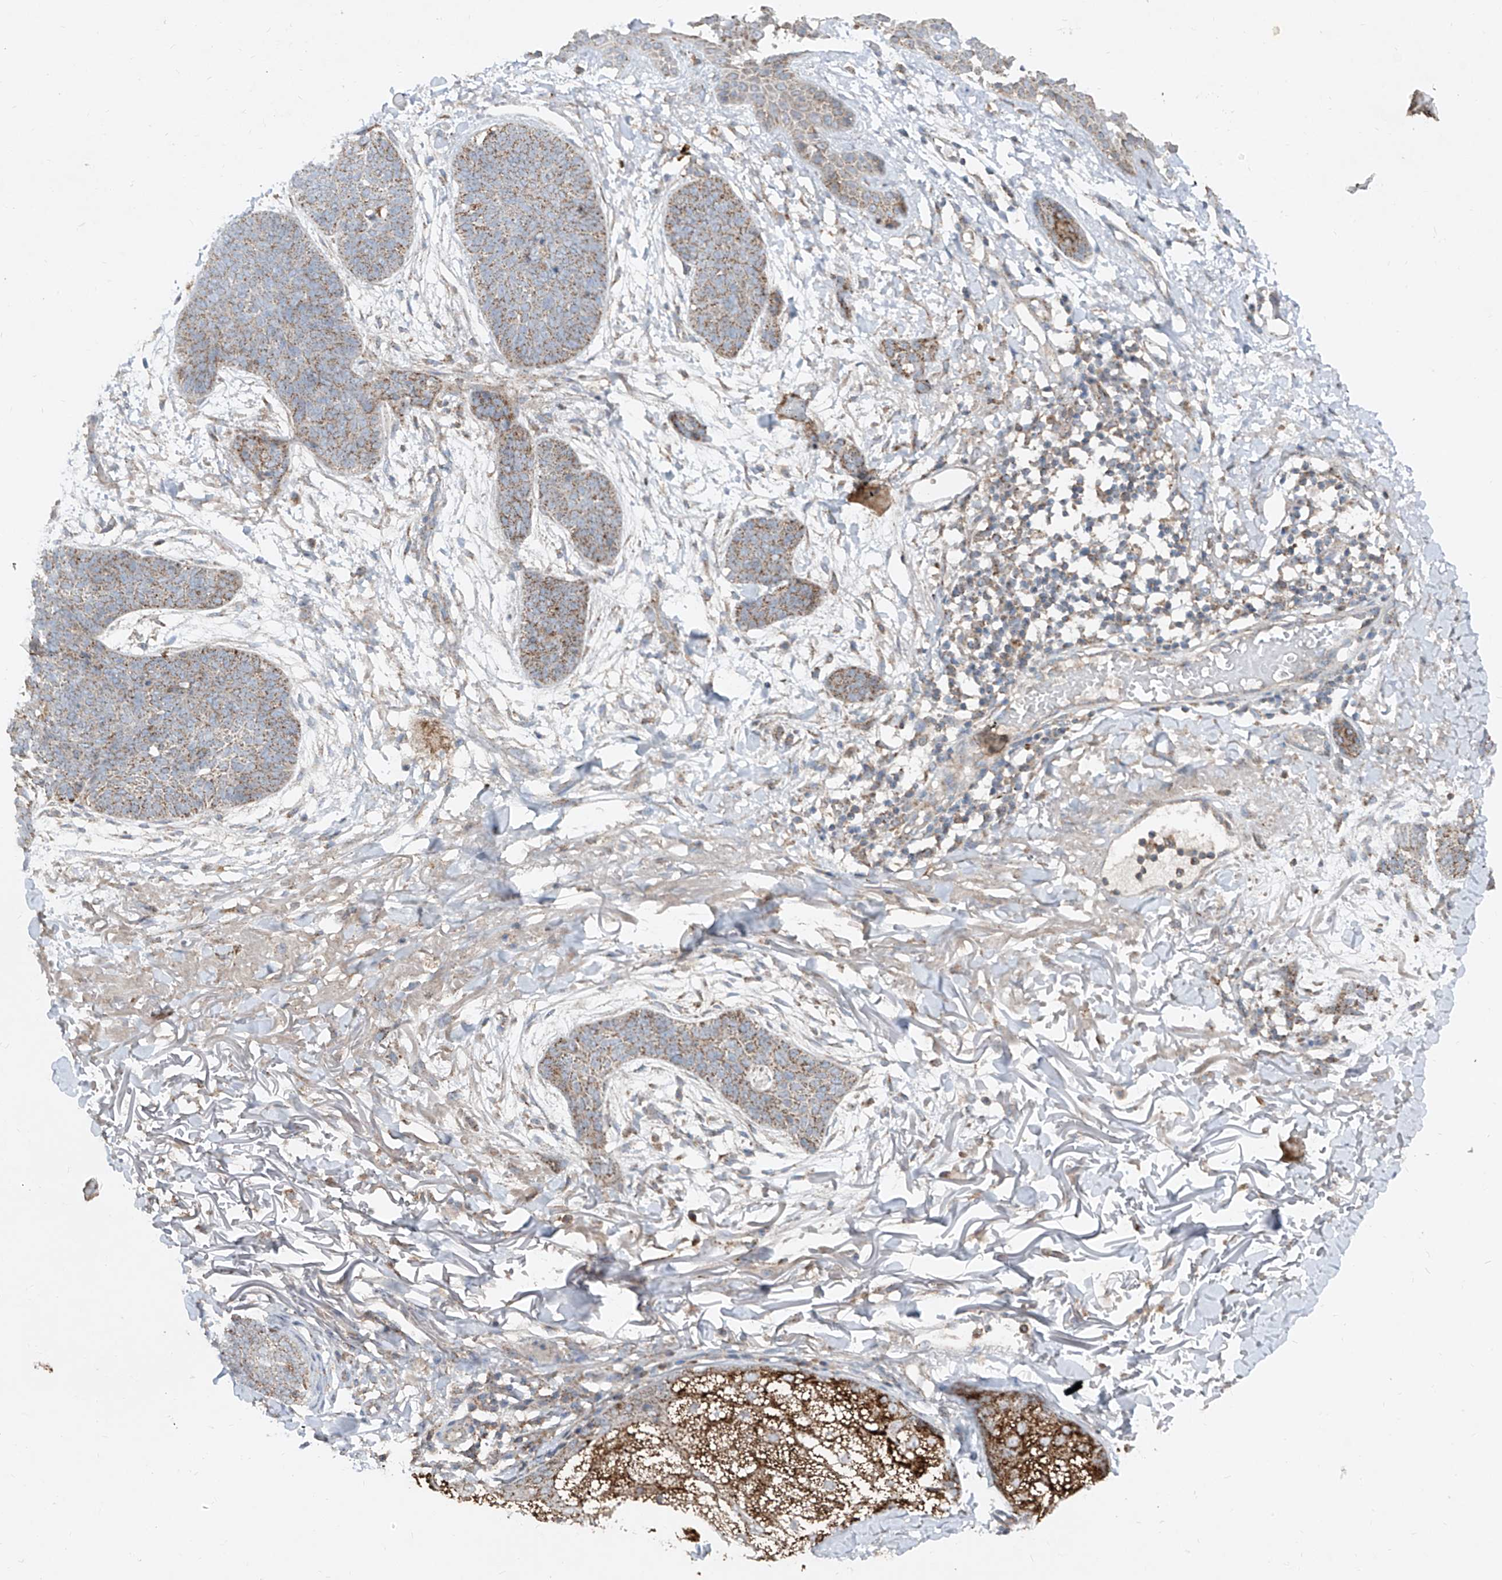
{"staining": {"intensity": "moderate", "quantity": "25%-75%", "location": "cytoplasmic/membranous"}, "tissue": "skin cancer", "cell_type": "Tumor cells", "image_type": "cancer", "snomed": [{"axis": "morphology", "description": "Basal cell carcinoma"}, {"axis": "topography", "description": "Skin"}], "caption": "Moderate cytoplasmic/membranous protein positivity is present in about 25%-75% of tumor cells in skin cancer (basal cell carcinoma). The staining is performed using DAB (3,3'-diaminobenzidine) brown chromogen to label protein expression. The nuclei are counter-stained blue using hematoxylin.", "gene": "ABCD3", "patient": {"sex": "male", "age": 85}}